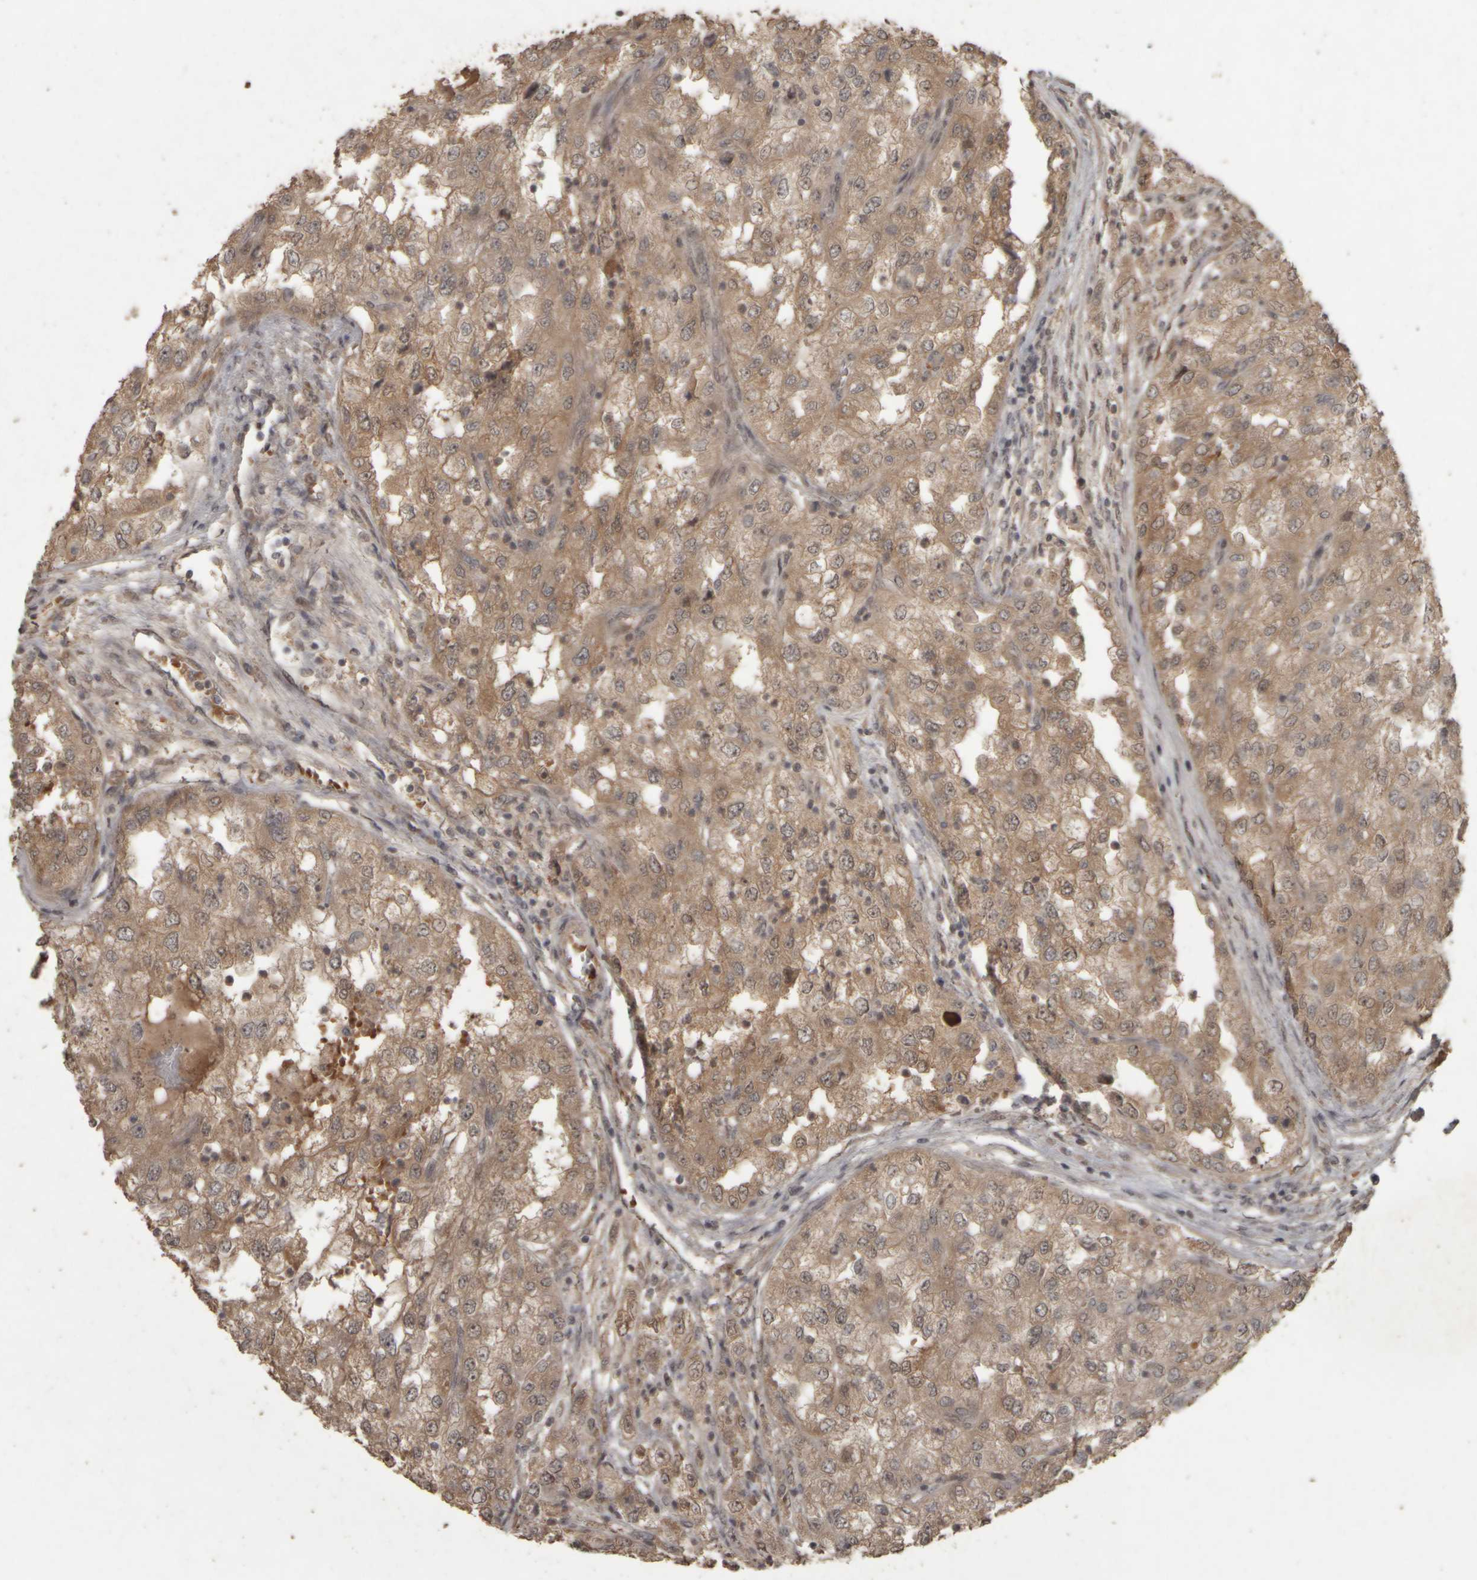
{"staining": {"intensity": "moderate", "quantity": ">75%", "location": "cytoplasmic/membranous"}, "tissue": "renal cancer", "cell_type": "Tumor cells", "image_type": "cancer", "snomed": [{"axis": "morphology", "description": "Adenocarcinoma, NOS"}, {"axis": "topography", "description": "Kidney"}], "caption": "Tumor cells exhibit medium levels of moderate cytoplasmic/membranous positivity in approximately >75% of cells in human renal adenocarcinoma.", "gene": "ACO1", "patient": {"sex": "female", "age": 54}}